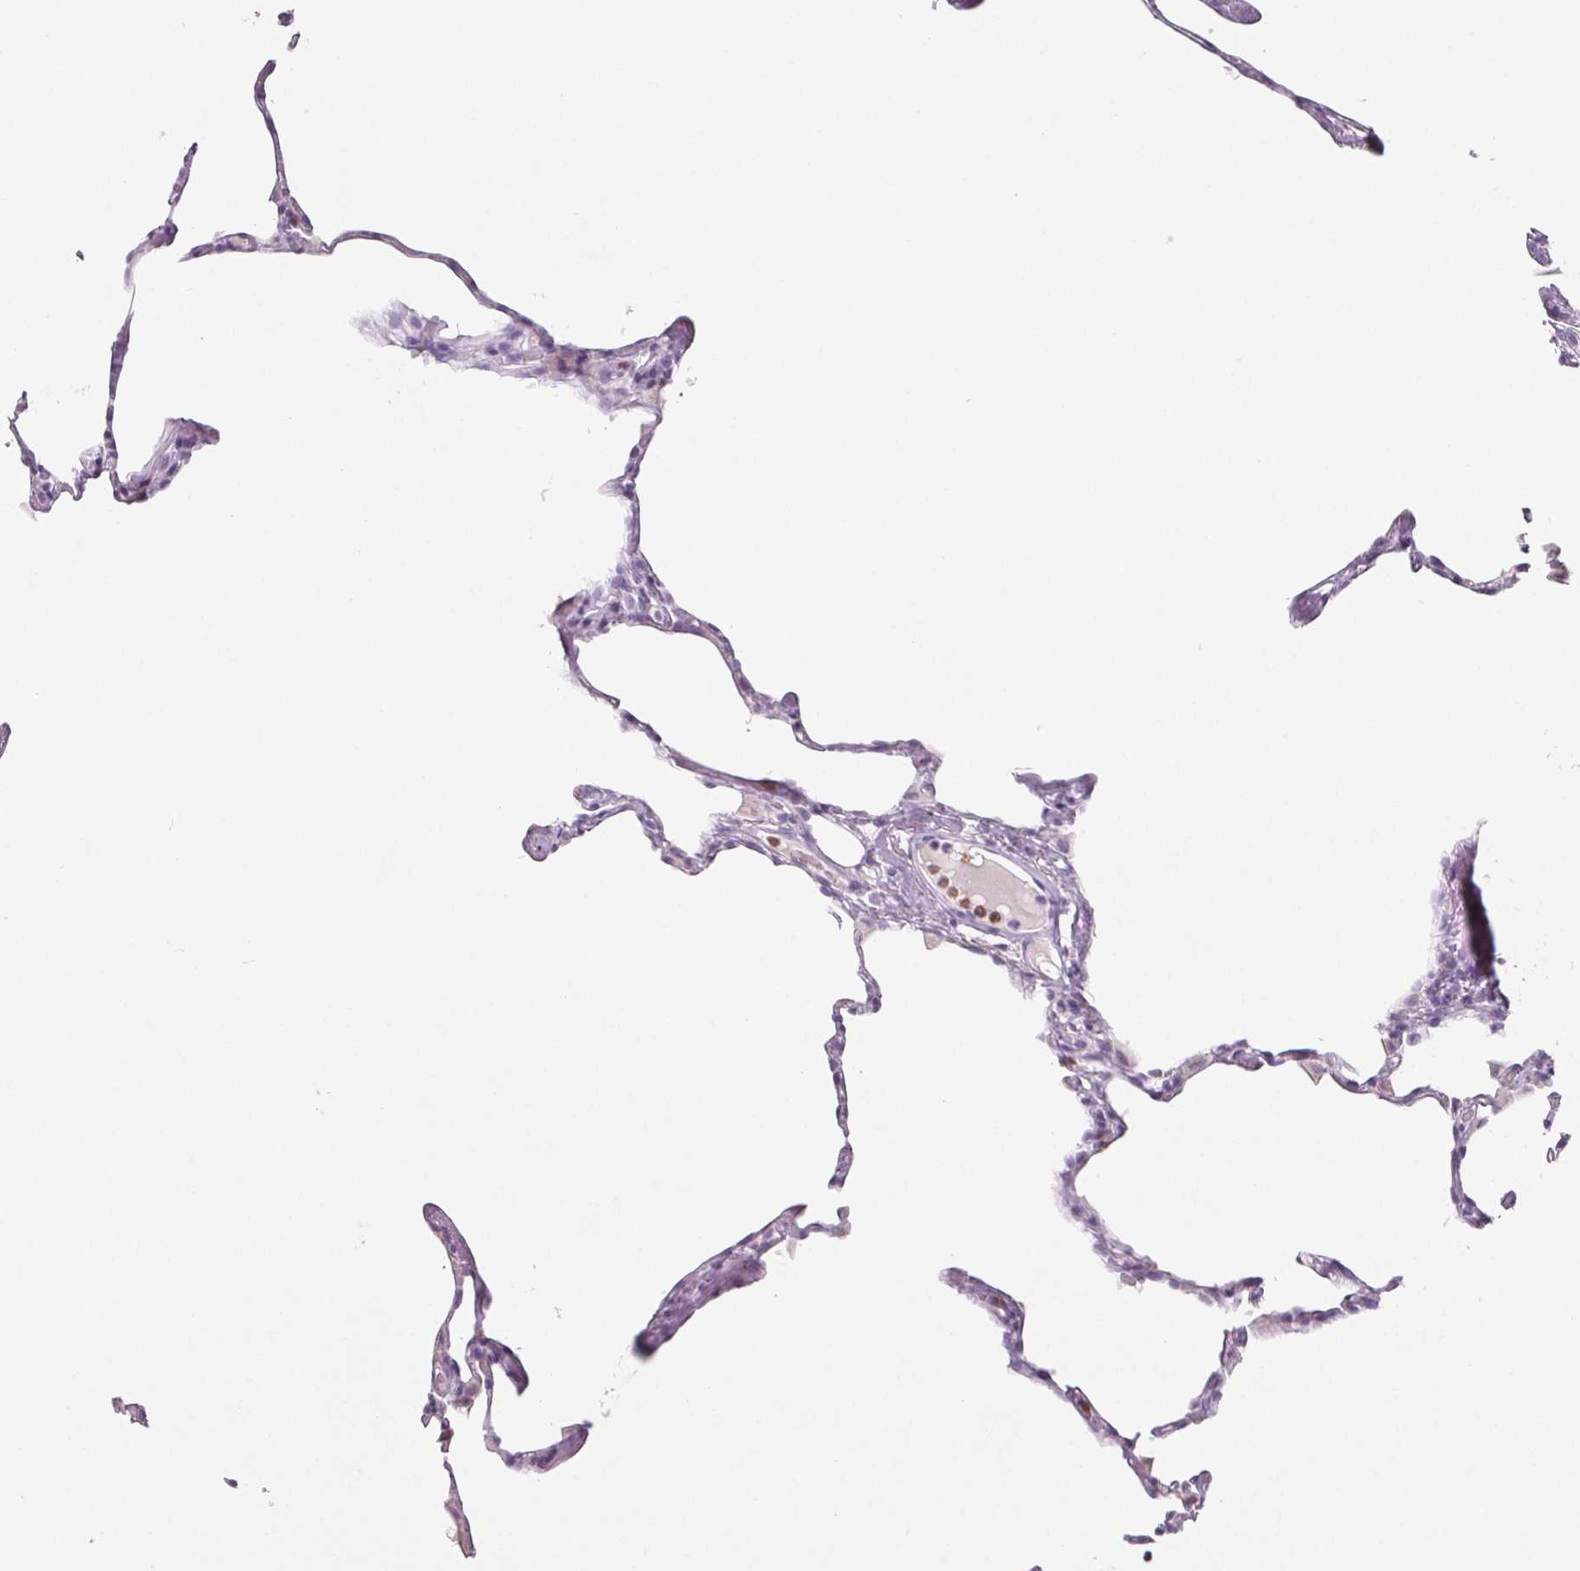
{"staining": {"intensity": "negative", "quantity": "none", "location": "none"}, "tissue": "lung", "cell_type": "Alveolar cells", "image_type": "normal", "snomed": [{"axis": "morphology", "description": "Normal tissue, NOS"}, {"axis": "topography", "description": "Lung"}], "caption": "Human lung stained for a protein using IHC exhibits no staining in alveolar cells.", "gene": "LTF", "patient": {"sex": "male", "age": 65}}